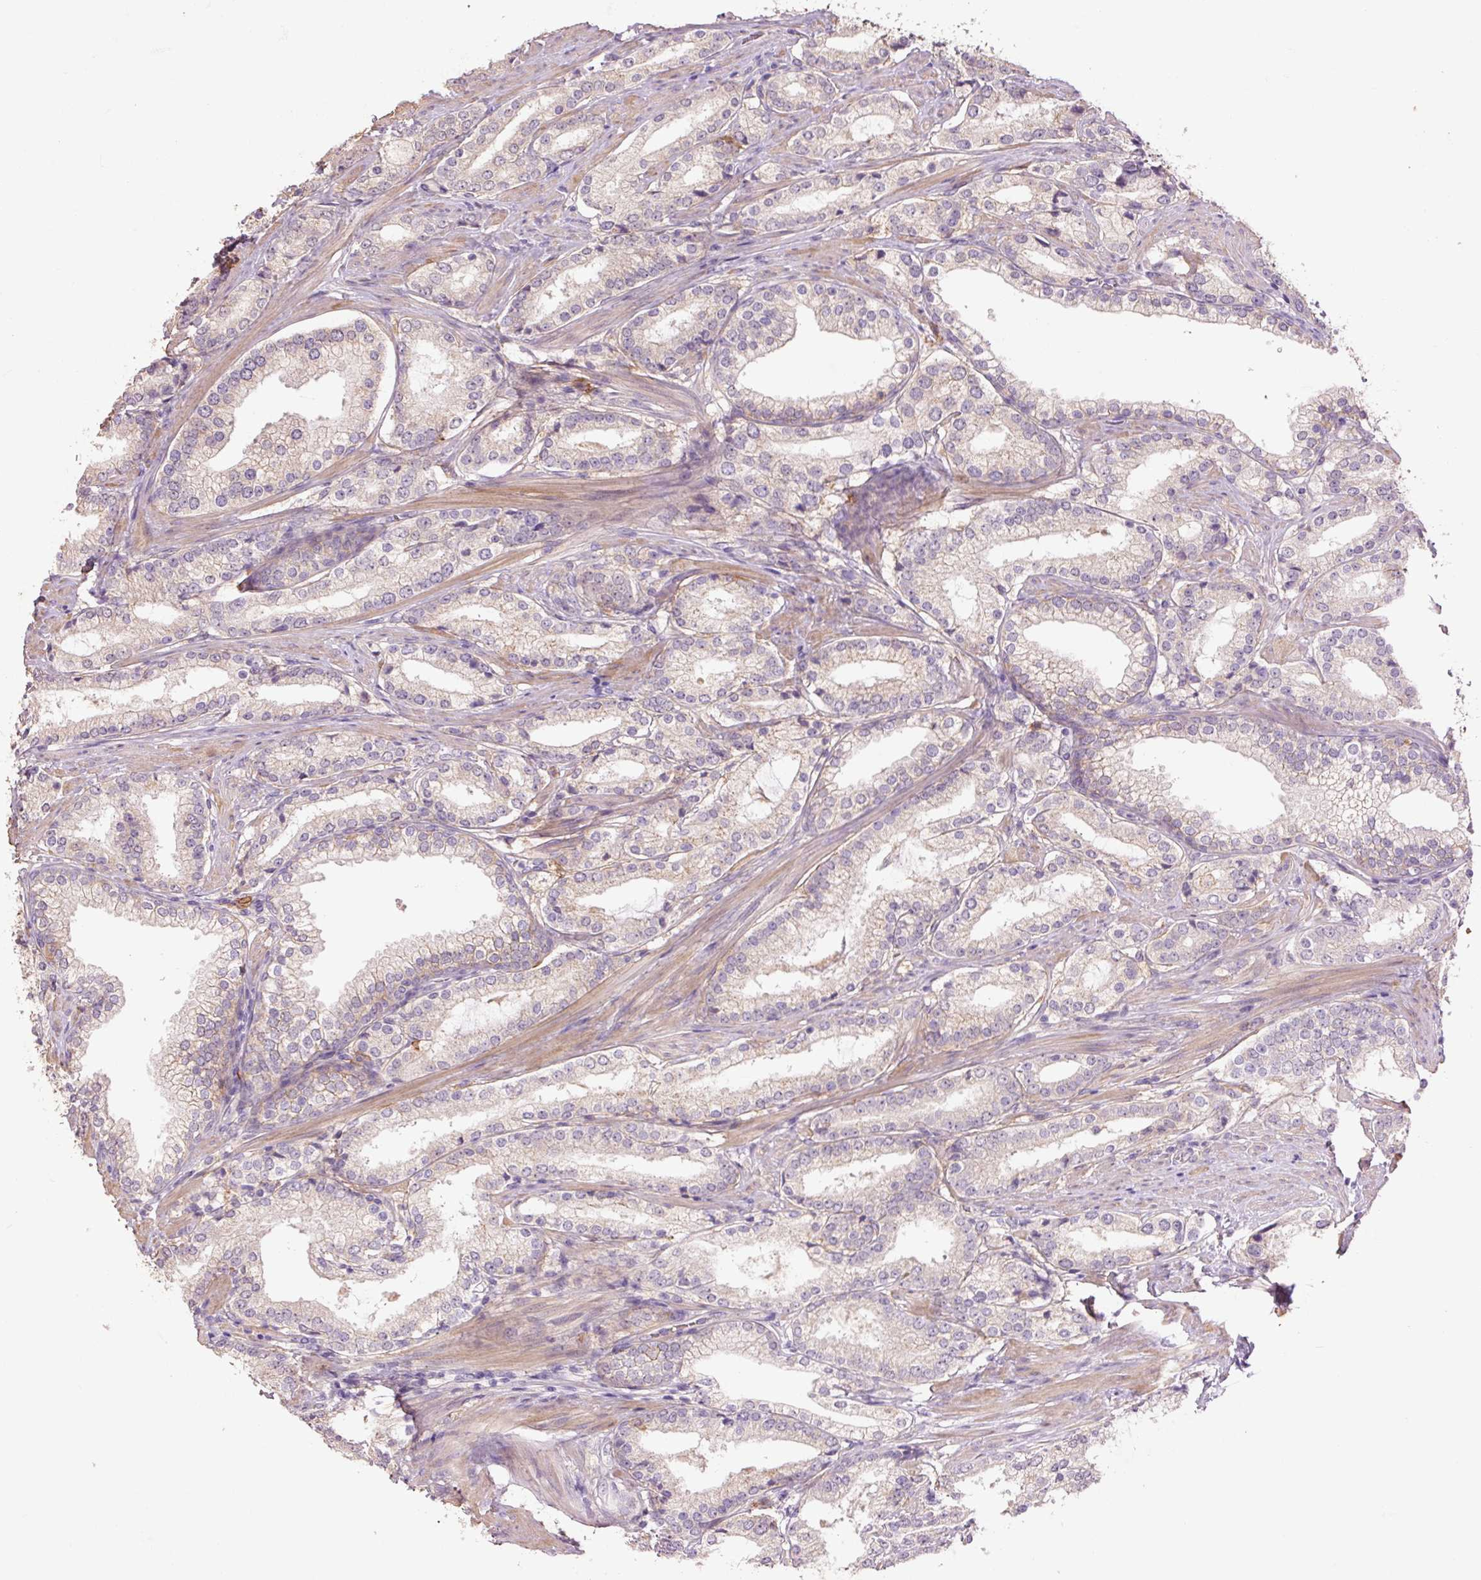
{"staining": {"intensity": "weak", "quantity": "25%-75%", "location": "cytoplasmic/membranous"}, "tissue": "prostate cancer", "cell_type": "Tumor cells", "image_type": "cancer", "snomed": [{"axis": "morphology", "description": "Adenocarcinoma, Low grade"}, {"axis": "topography", "description": "Prostate"}], "caption": "Tumor cells display low levels of weak cytoplasmic/membranous staining in approximately 25%-75% of cells in human prostate cancer (adenocarcinoma (low-grade)). (Brightfield microscopy of DAB IHC at high magnification).", "gene": "SLC1A4", "patient": {"sex": "male", "age": 58}}